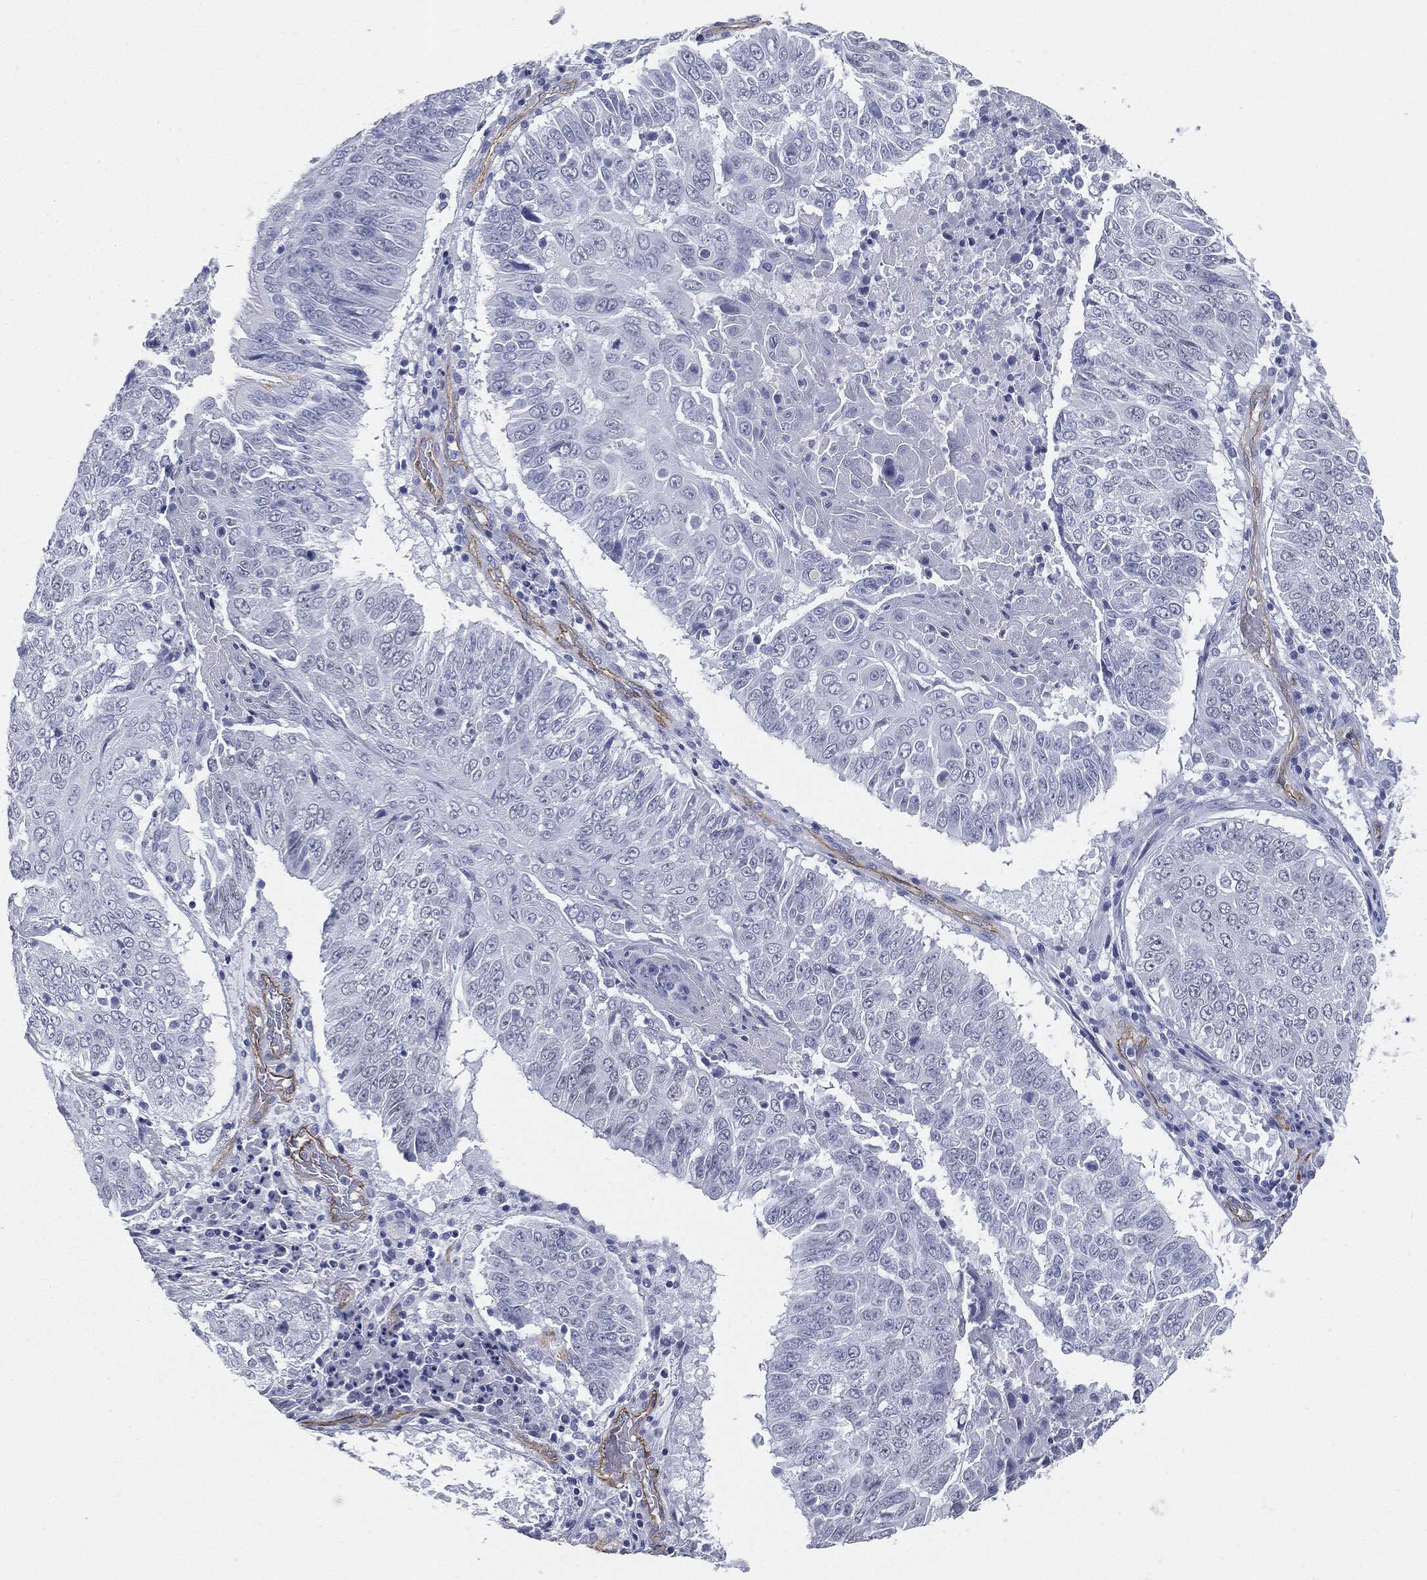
{"staining": {"intensity": "negative", "quantity": "none", "location": "none"}, "tissue": "lung cancer", "cell_type": "Tumor cells", "image_type": "cancer", "snomed": [{"axis": "morphology", "description": "Squamous cell carcinoma, NOS"}, {"axis": "topography", "description": "Lung"}], "caption": "Human lung squamous cell carcinoma stained for a protein using immunohistochemistry demonstrates no positivity in tumor cells.", "gene": "MUC5AC", "patient": {"sex": "male", "age": 64}}